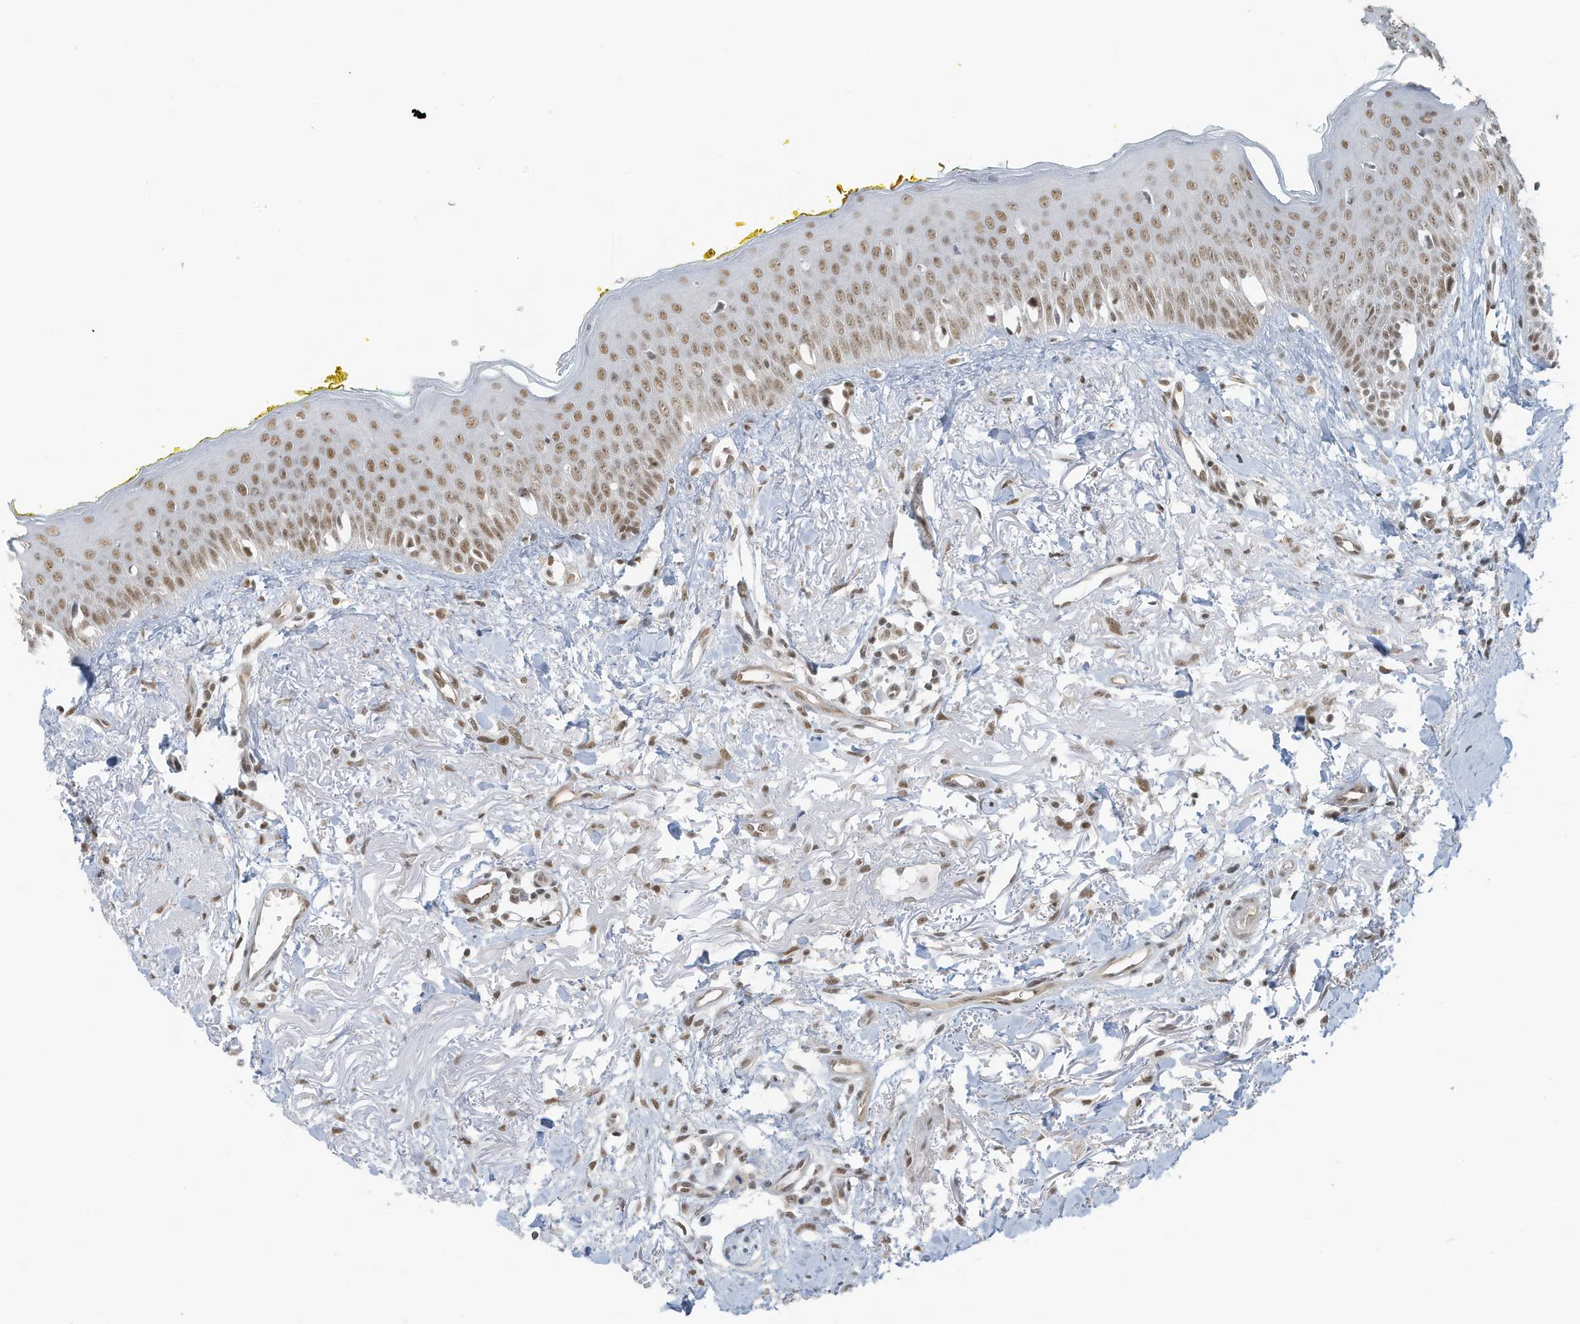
{"staining": {"intensity": "moderate", "quantity": ">75%", "location": "nuclear"}, "tissue": "oral mucosa", "cell_type": "Squamous epithelial cells", "image_type": "normal", "snomed": [{"axis": "morphology", "description": "Normal tissue, NOS"}, {"axis": "topography", "description": "Oral tissue"}], "caption": "Immunohistochemistry of normal oral mucosa displays medium levels of moderate nuclear positivity in about >75% of squamous epithelial cells. (DAB = brown stain, brightfield microscopy at high magnification).", "gene": "DBR1", "patient": {"sex": "female", "age": 70}}